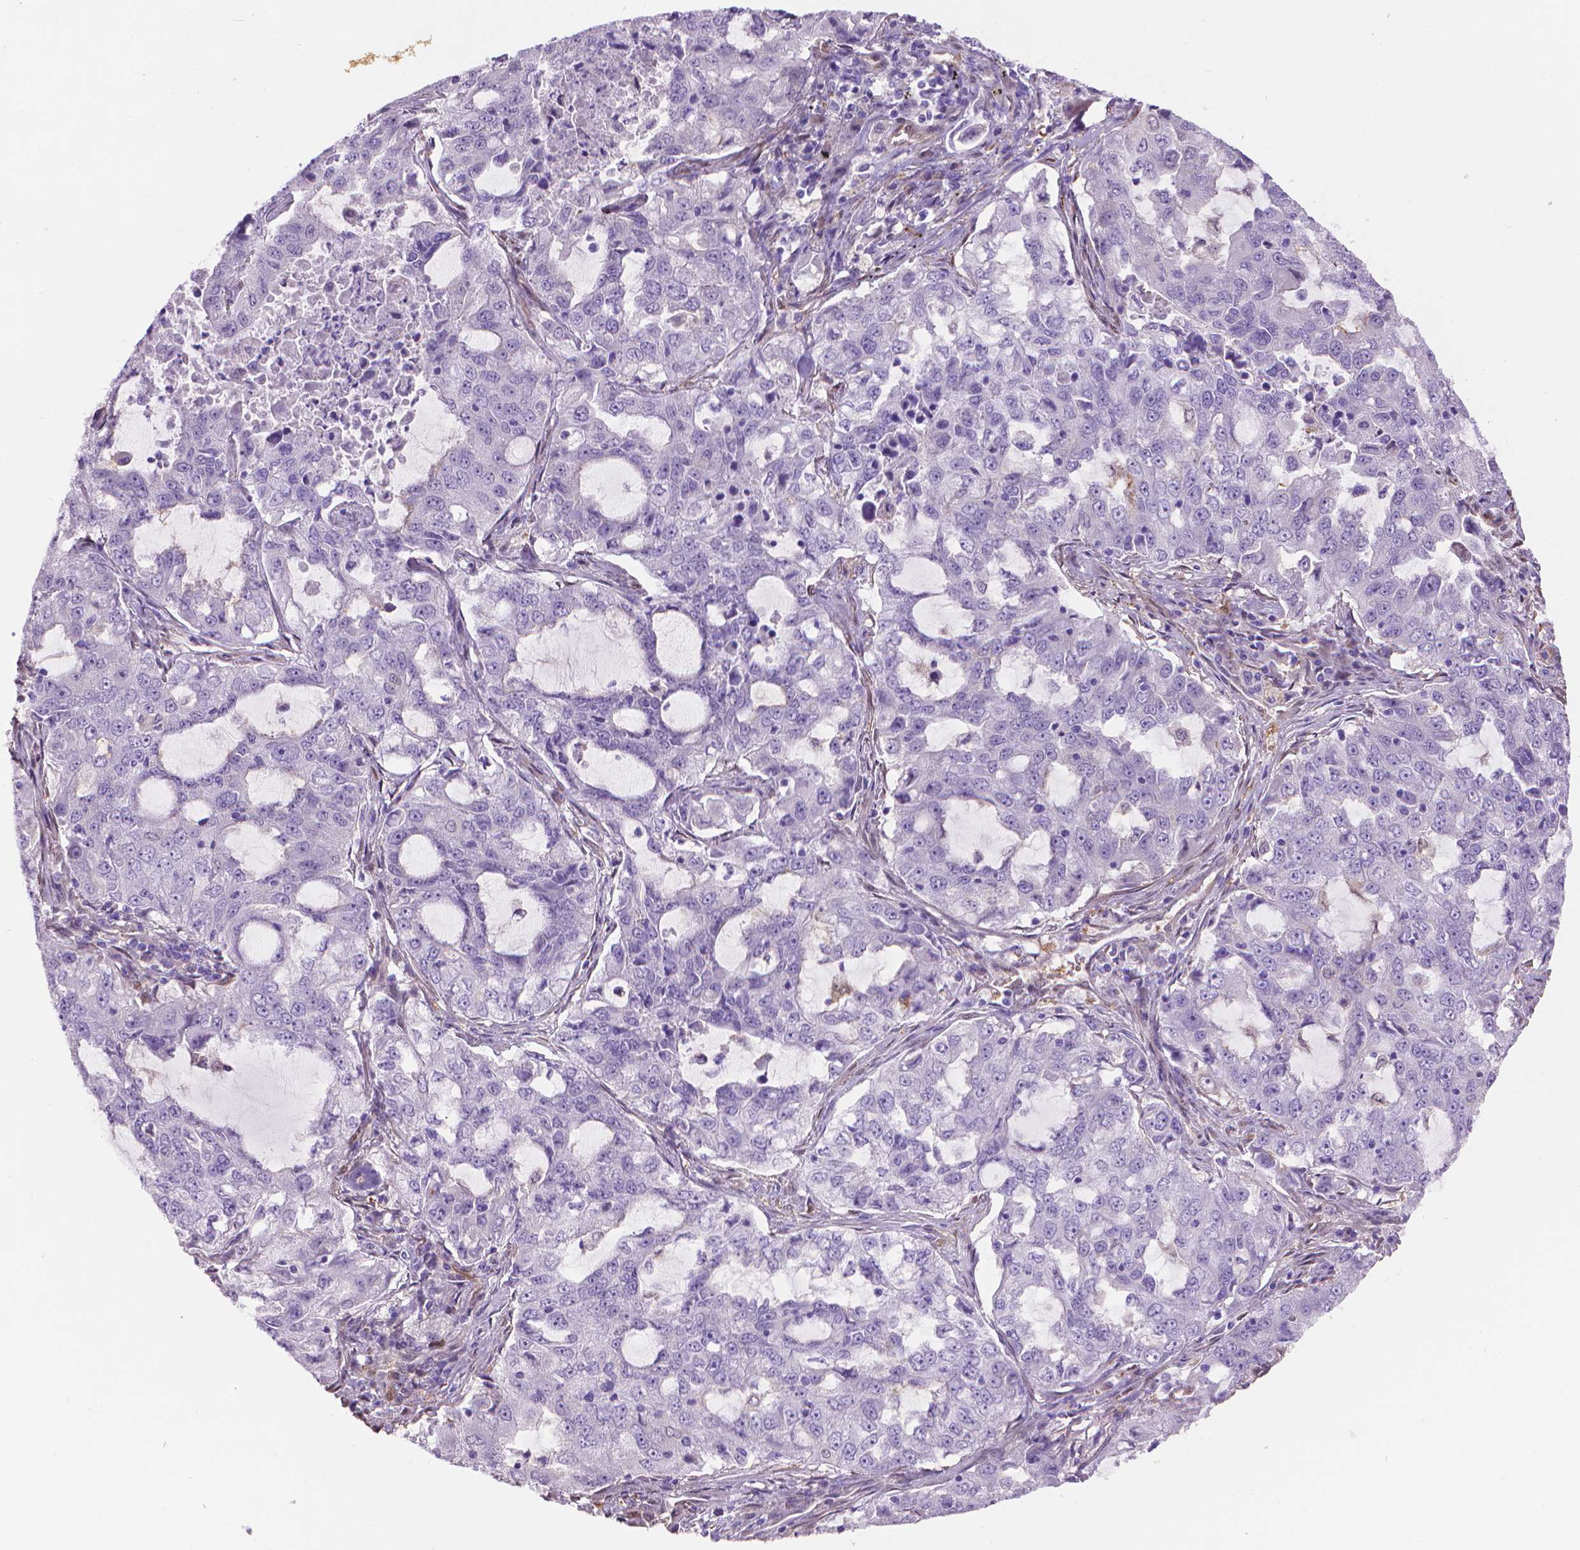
{"staining": {"intensity": "negative", "quantity": "none", "location": "none"}, "tissue": "lung cancer", "cell_type": "Tumor cells", "image_type": "cancer", "snomed": [{"axis": "morphology", "description": "Adenocarcinoma, NOS"}, {"axis": "topography", "description": "Lung"}], "caption": "This is an immunohistochemistry (IHC) photomicrograph of human lung cancer. There is no positivity in tumor cells.", "gene": "CLIC4", "patient": {"sex": "female", "age": 61}}